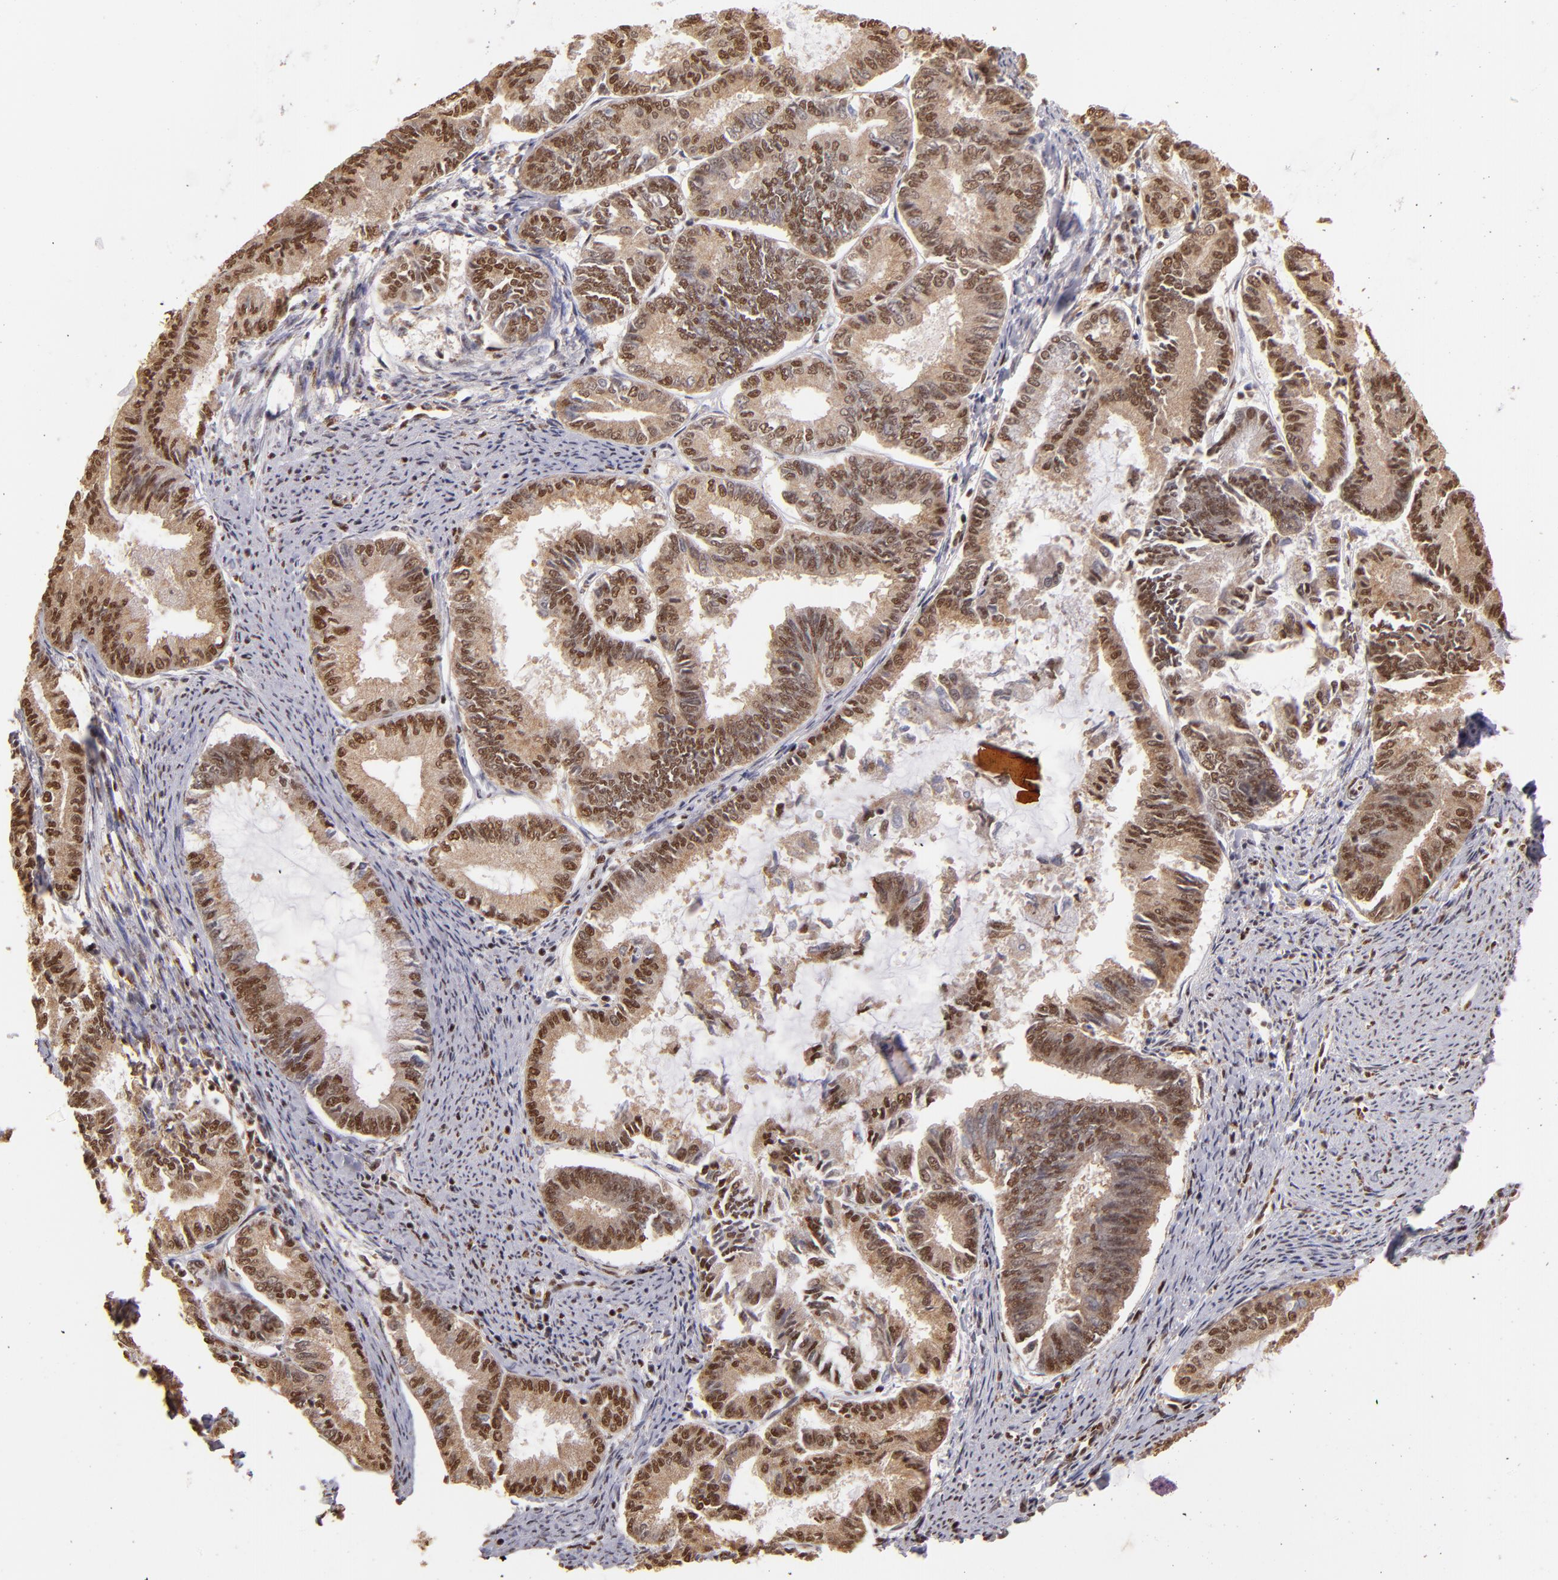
{"staining": {"intensity": "moderate", "quantity": ">75%", "location": "cytoplasmic/membranous,nuclear"}, "tissue": "endometrial cancer", "cell_type": "Tumor cells", "image_type": "cancer", "snomed": [{"axis": "morphology", "description": "Adenocarcinoma, NOS"}, {"axis": "topography", "description": "Endometrium"}], "caption": "Tumor cells display medium levels of moderate cytoplasmic/membranous and nuclear positivity in about >75% of cells in endometrial cancer. Nuclei are stained in blue.", "gene": "SP1", "patient": {"sex": "female", "age": 86}}